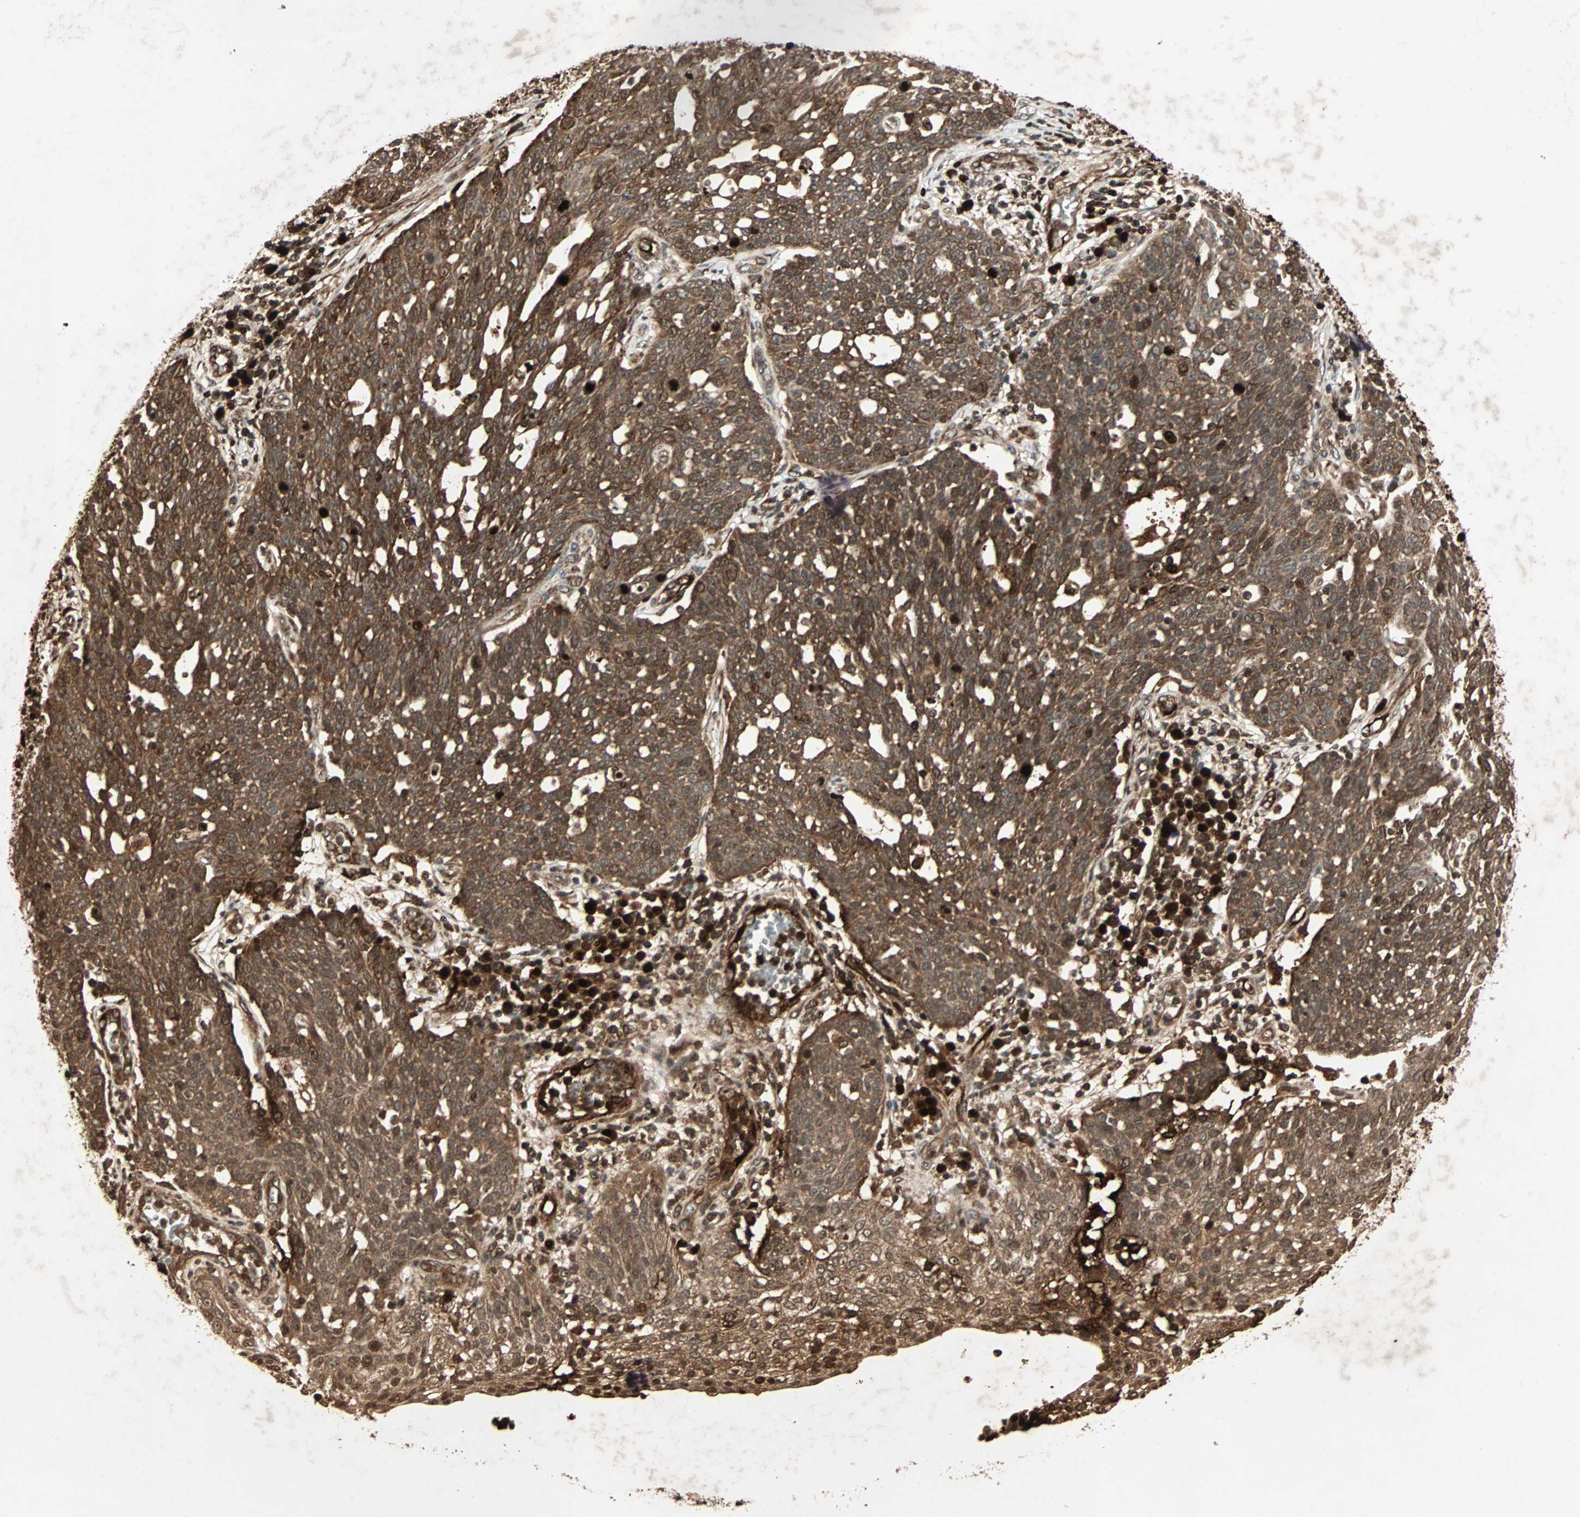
{"staining": {"intensity": "strong", "quantity": ">75%", "location": "cytoplasmic/membranous,nuclear"}, "tissue": "cervical cancer", "cell_type": "Tumor cells", "image_type": "cancer", "snomed": [{"axis": "morphology", "description": "Squamous cell carcinoma, NOS"}, {"axis": "topography", "description": "Cervix"}], "caption": "Tumor cells display high levels of strong cytoplasmic/membranous and nuclear positivity in about >75% of cells in cervical squamous cell carcinoma. The staining is performed using DAB brown chromogen to label protein expression. The nuclei are counter-stained blue using hematoxylin.", "gene": "RFFL", "patient": {"sex": "female", "age": 34}}